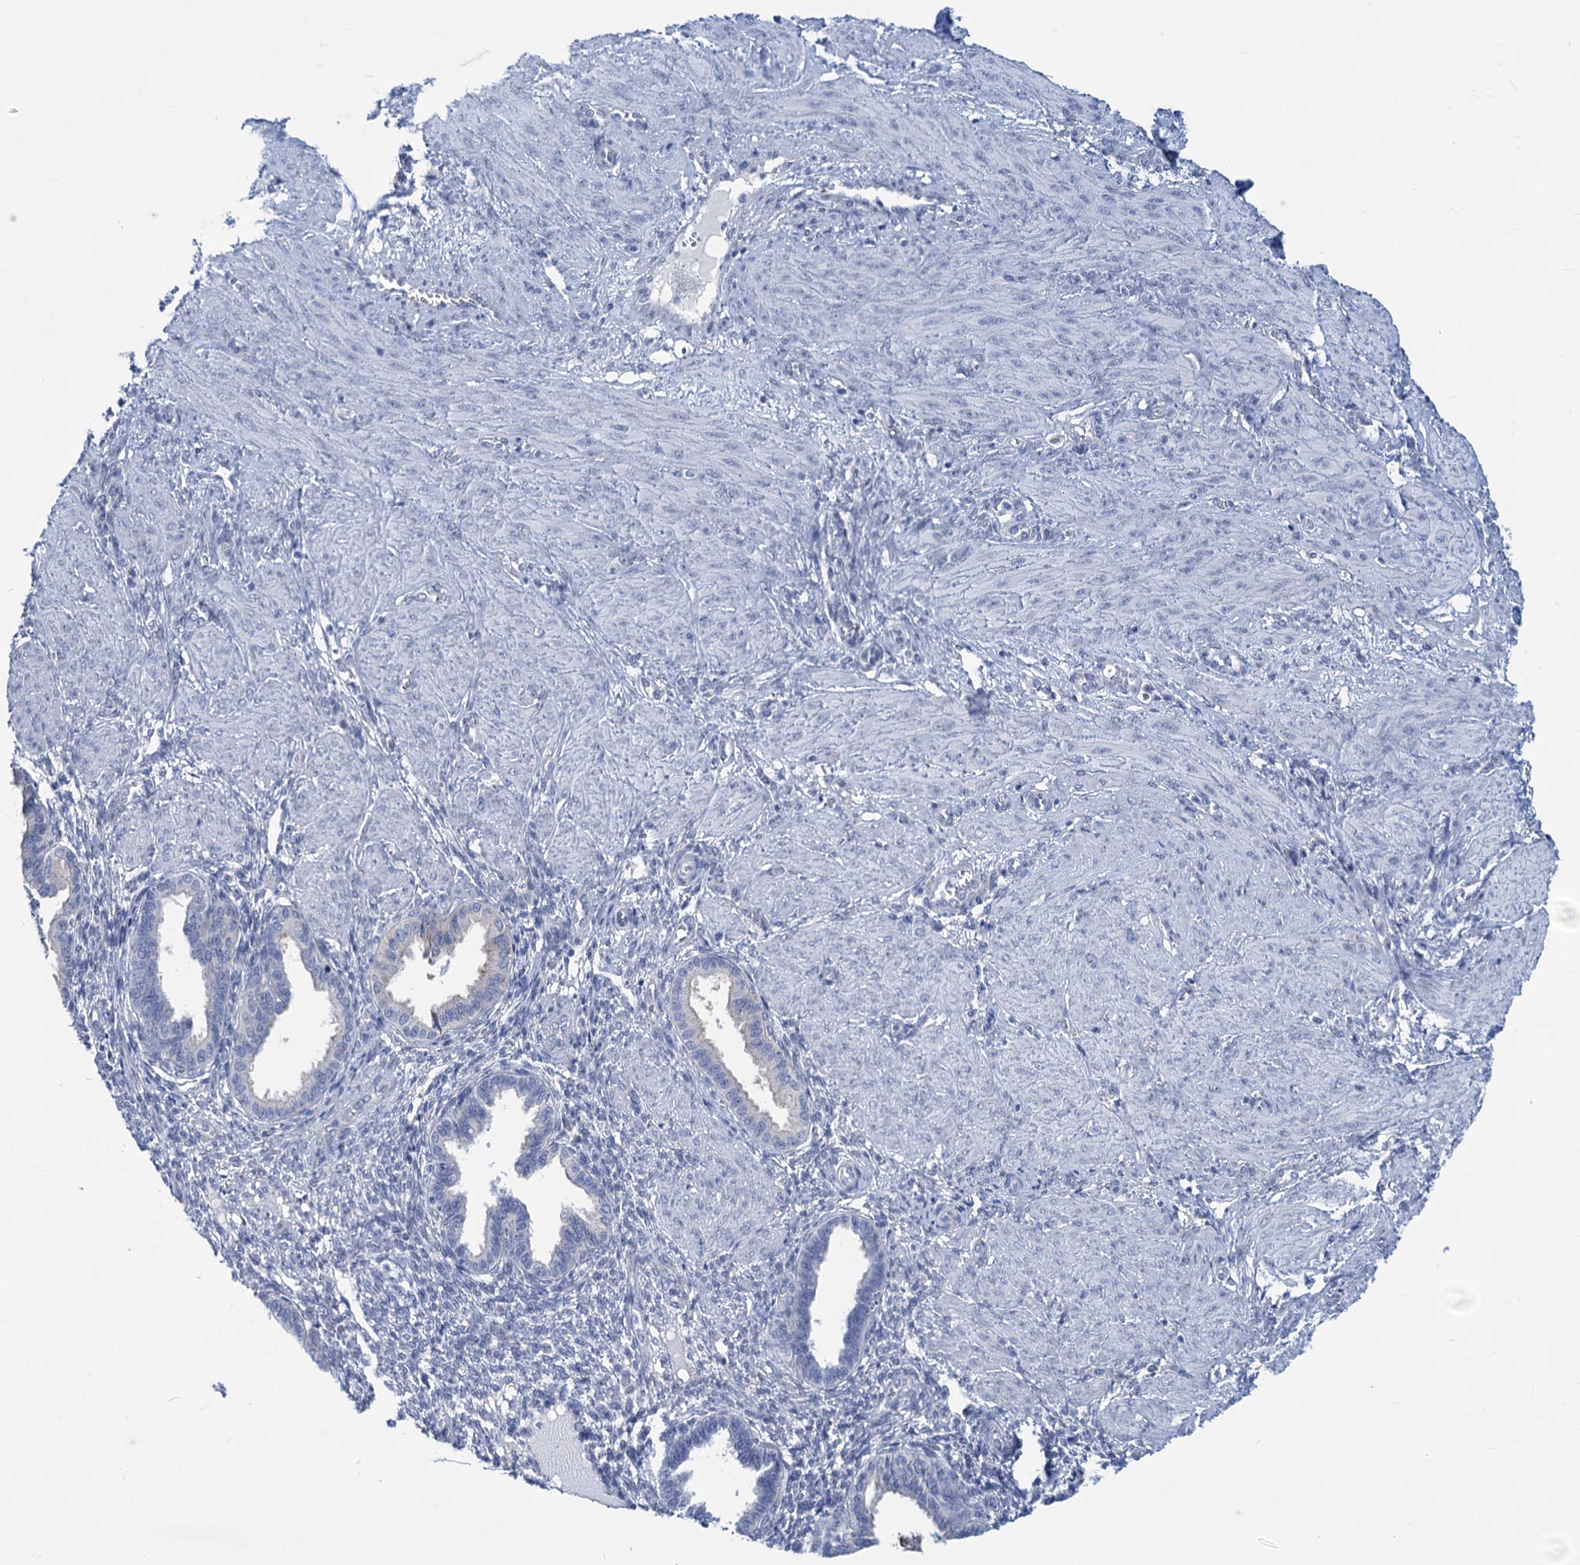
{"staining": {"intensity": "negative", "quantity": "none", "location": "none"}, "tissue": "endometrium", "cell_type": "Cells in endometrial stroma", "image_type": "normal", "snomed": [{"axis": "morphology", "description": "Normal tissue, NOS"}, {"axis": "topography", "description": "Endometrium"}], "caption": "Cells in endometrial stroma show no significant protein expression in normal endometrium. (Brightfield microscopy of DAB immunohistochemistry (IHC) at high magnification).", "gene": "NEU3", "patient": {"sex": "female", "age": 33}}